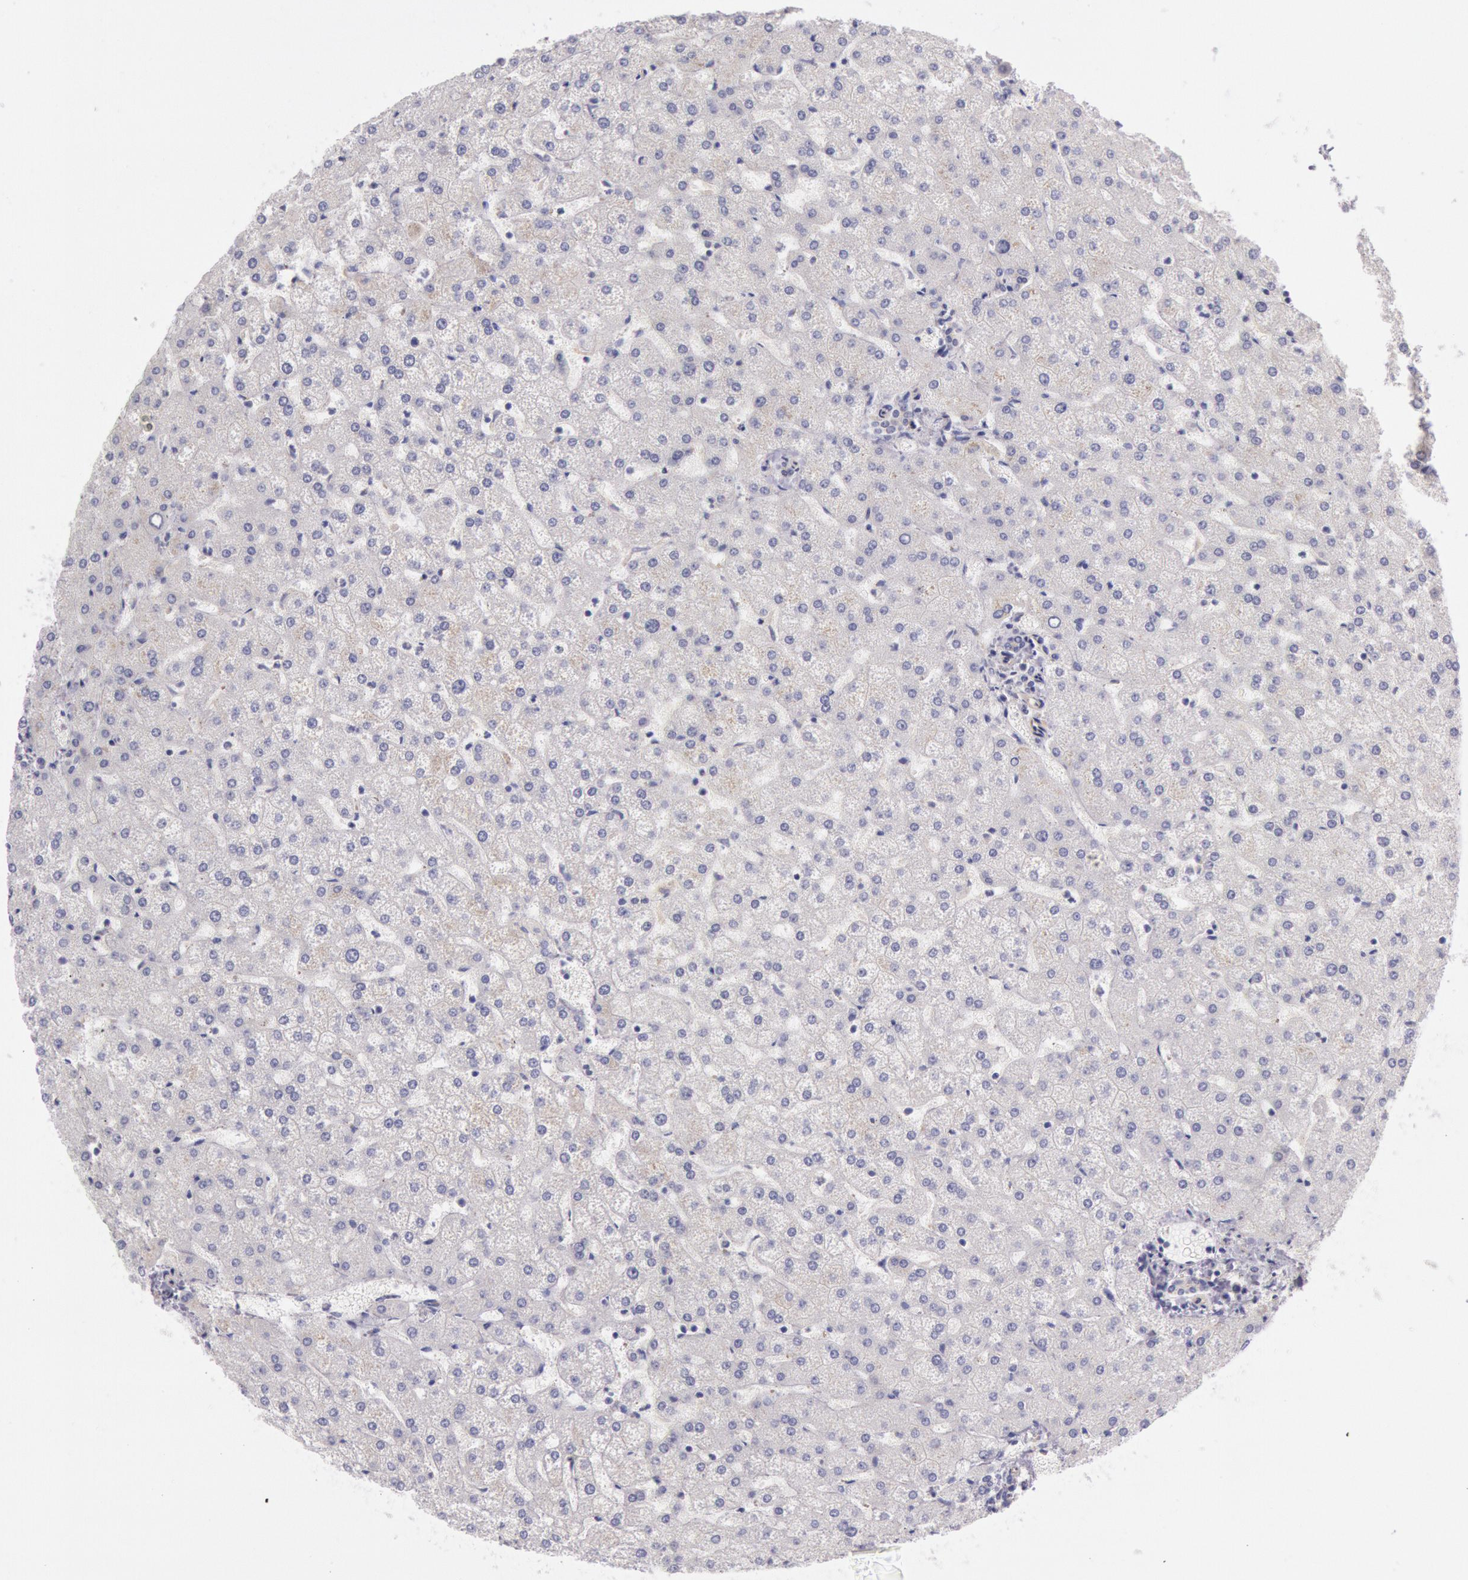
{"staining": {"intensity": "negative", "quantity": "none", "location": "none"}, "tissue": "liver", "cell_type": "Cholangiocytes", "image_type": "normal", "snomed": [{"axis": "morphology", "description": "Normal tissue, NOS"}, {"axis": "topography", "description": "Liver"}], "caption": "DAB immunohistochemical staining of benign liver reveals no significant staining in cholangiocytes. (Immunohistochemistry, brightfield microscopy, high magnification).", "gene": "MYO5A", "patient": {"sex": "female", "age": 32}}